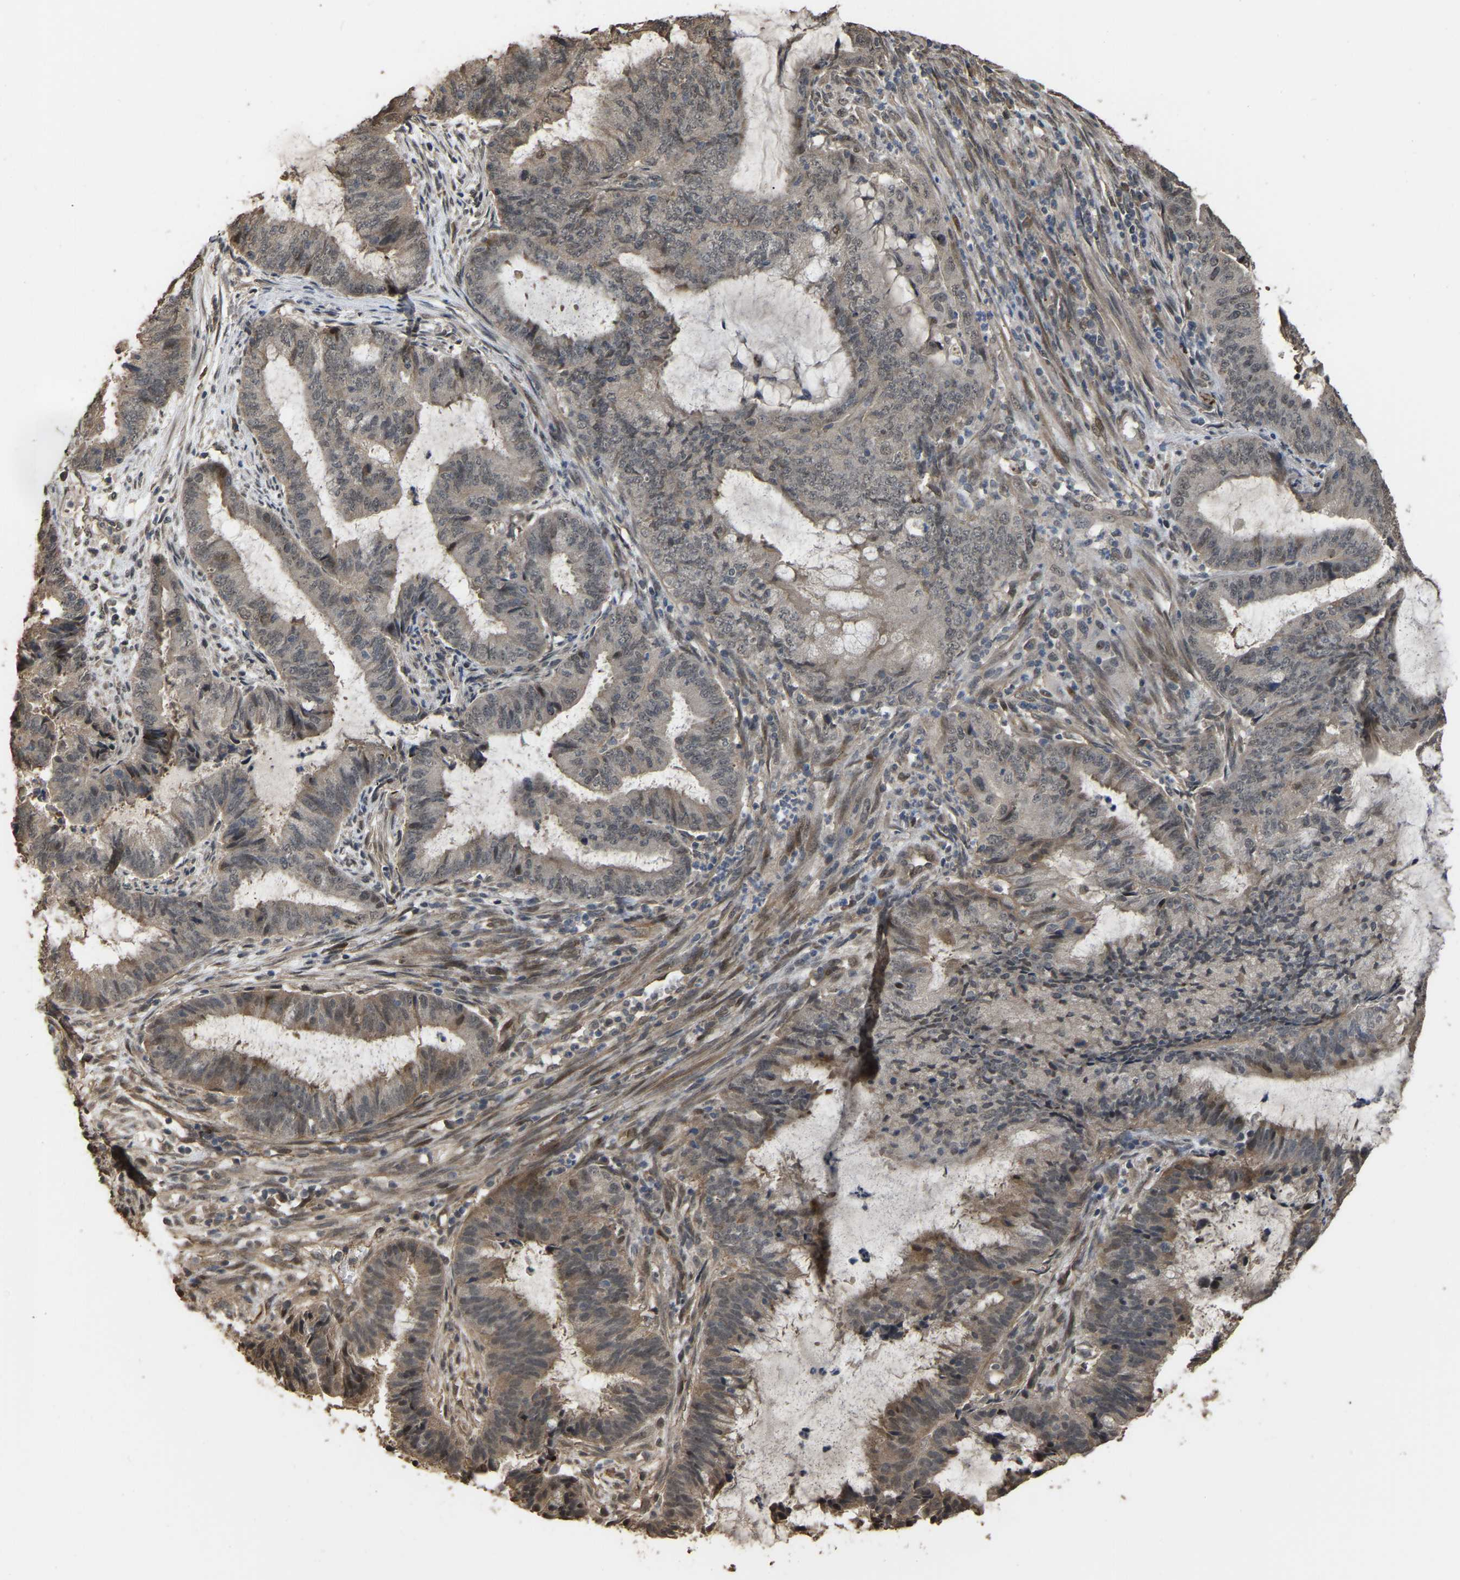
{"staining": {"intensity": "moderate", "quantity": "<25%", "location": "cytoplasmic/membranous"}, "tissue": "endometrial cancer", "cell_type": "Tumor cells", "image_type": "cancer", "snomed": [{"axis": "morphology", "description": "Adenocarcinoma, NOS"}, {"axis": "topography", "description": "Endometrium"}], "caption": "Immunohistochemical staining of adenocarcinoma (endometrial) reveals low levels of moderate cytoplasmic/membranous protein positivity in approximately <25% of tumor cells. (brown staining indicates protein expression, while blue staining denotes nuclei).", "gene": "ARHGAP23", "patient": {"sex": "female", "age": 51}}